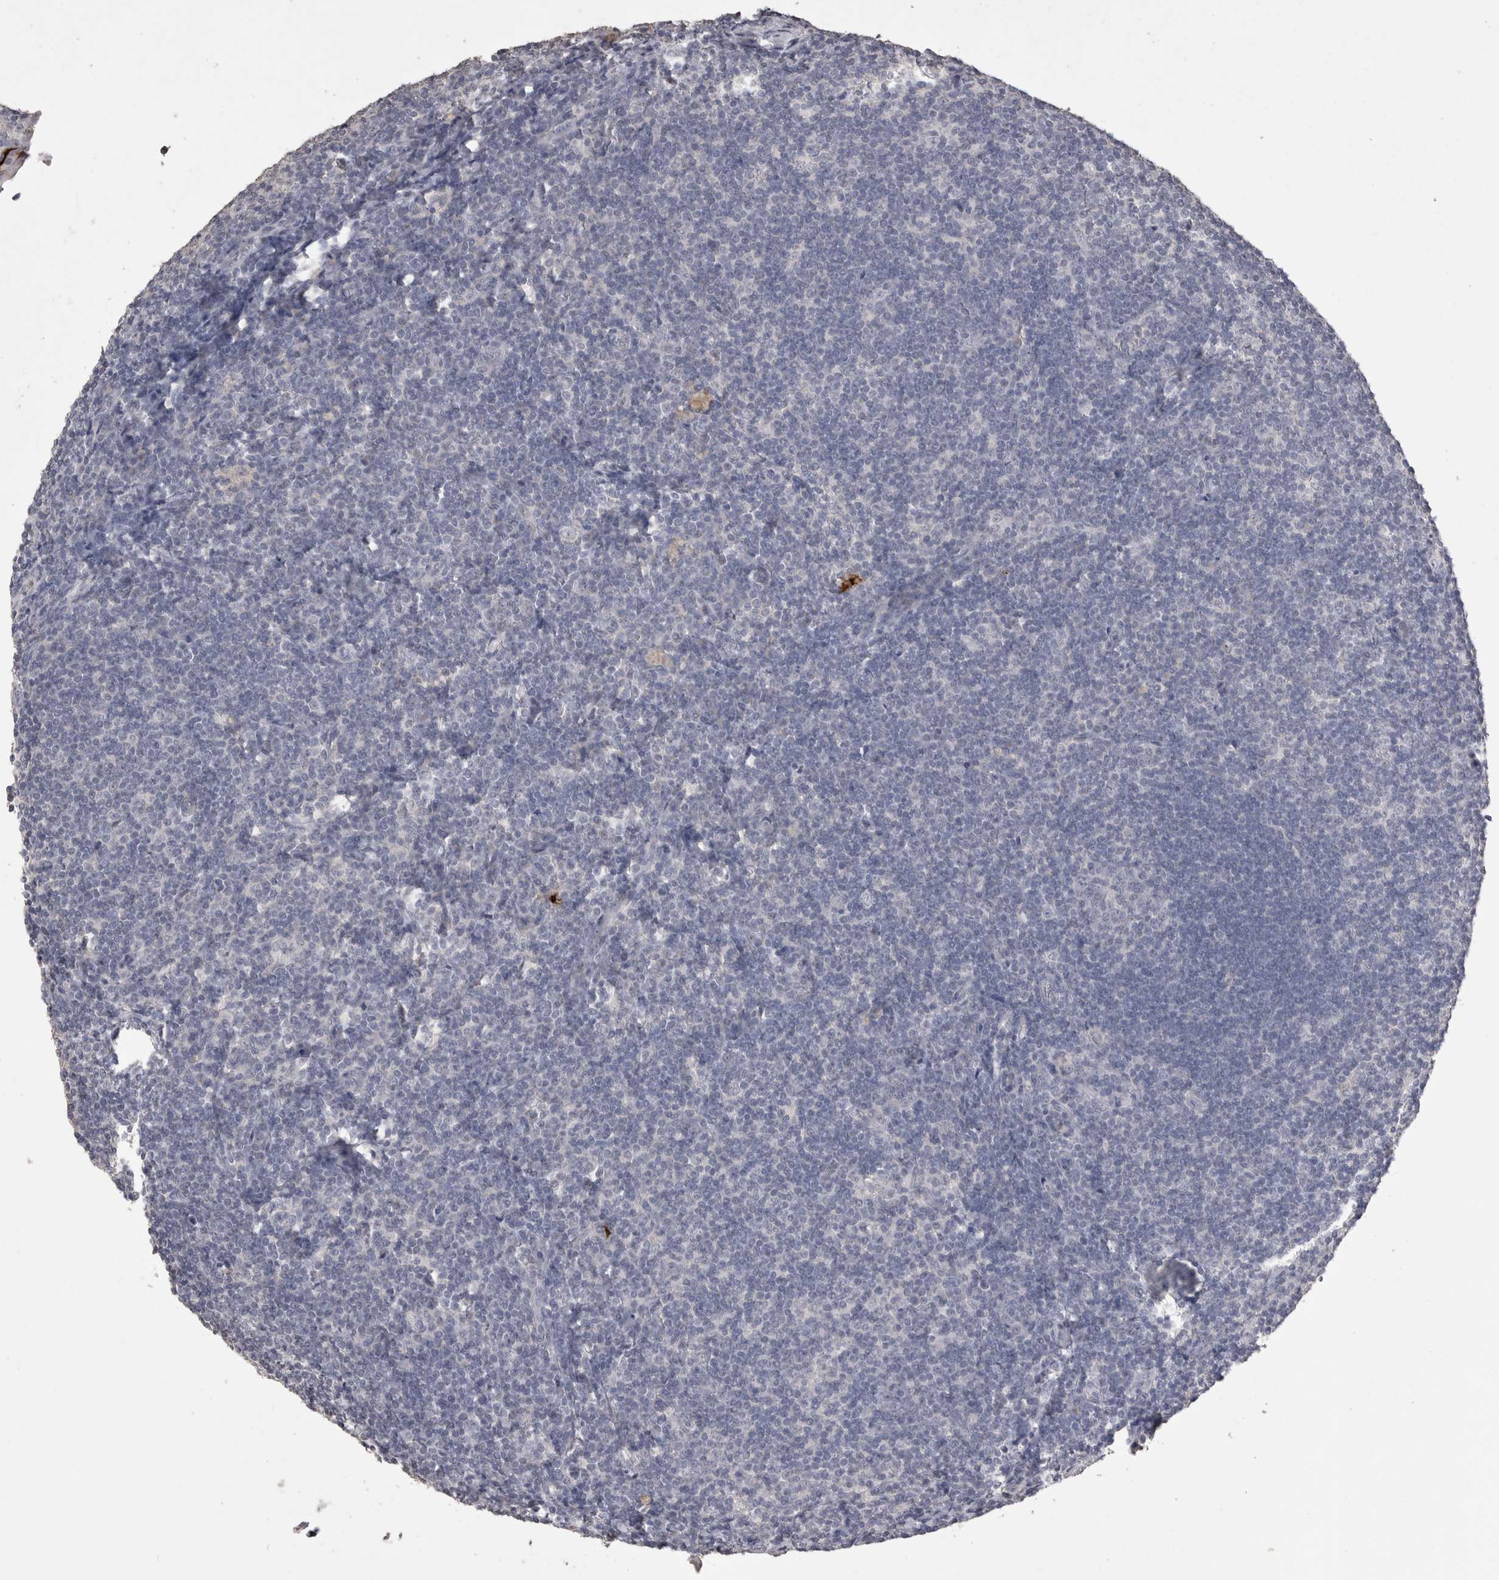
{"staining": {"intensity": "negative", "quantity": "none", "location": "none"}, "tissue": "tonsil", "cell_type": "Germinal center cells", "image_type": "normal", "snomed": [{"axis": "morphology", "description": "Normal tissue, NOS"}, {"axis": "topography", "description": "Tonsil"}], "caption": "The micrograph exhibits no significant expression in germinal center cells of tonsil. Nuclei are stained in blue.", "gene": "MMP7", "patient": {"sex": "male", "age": 37}}